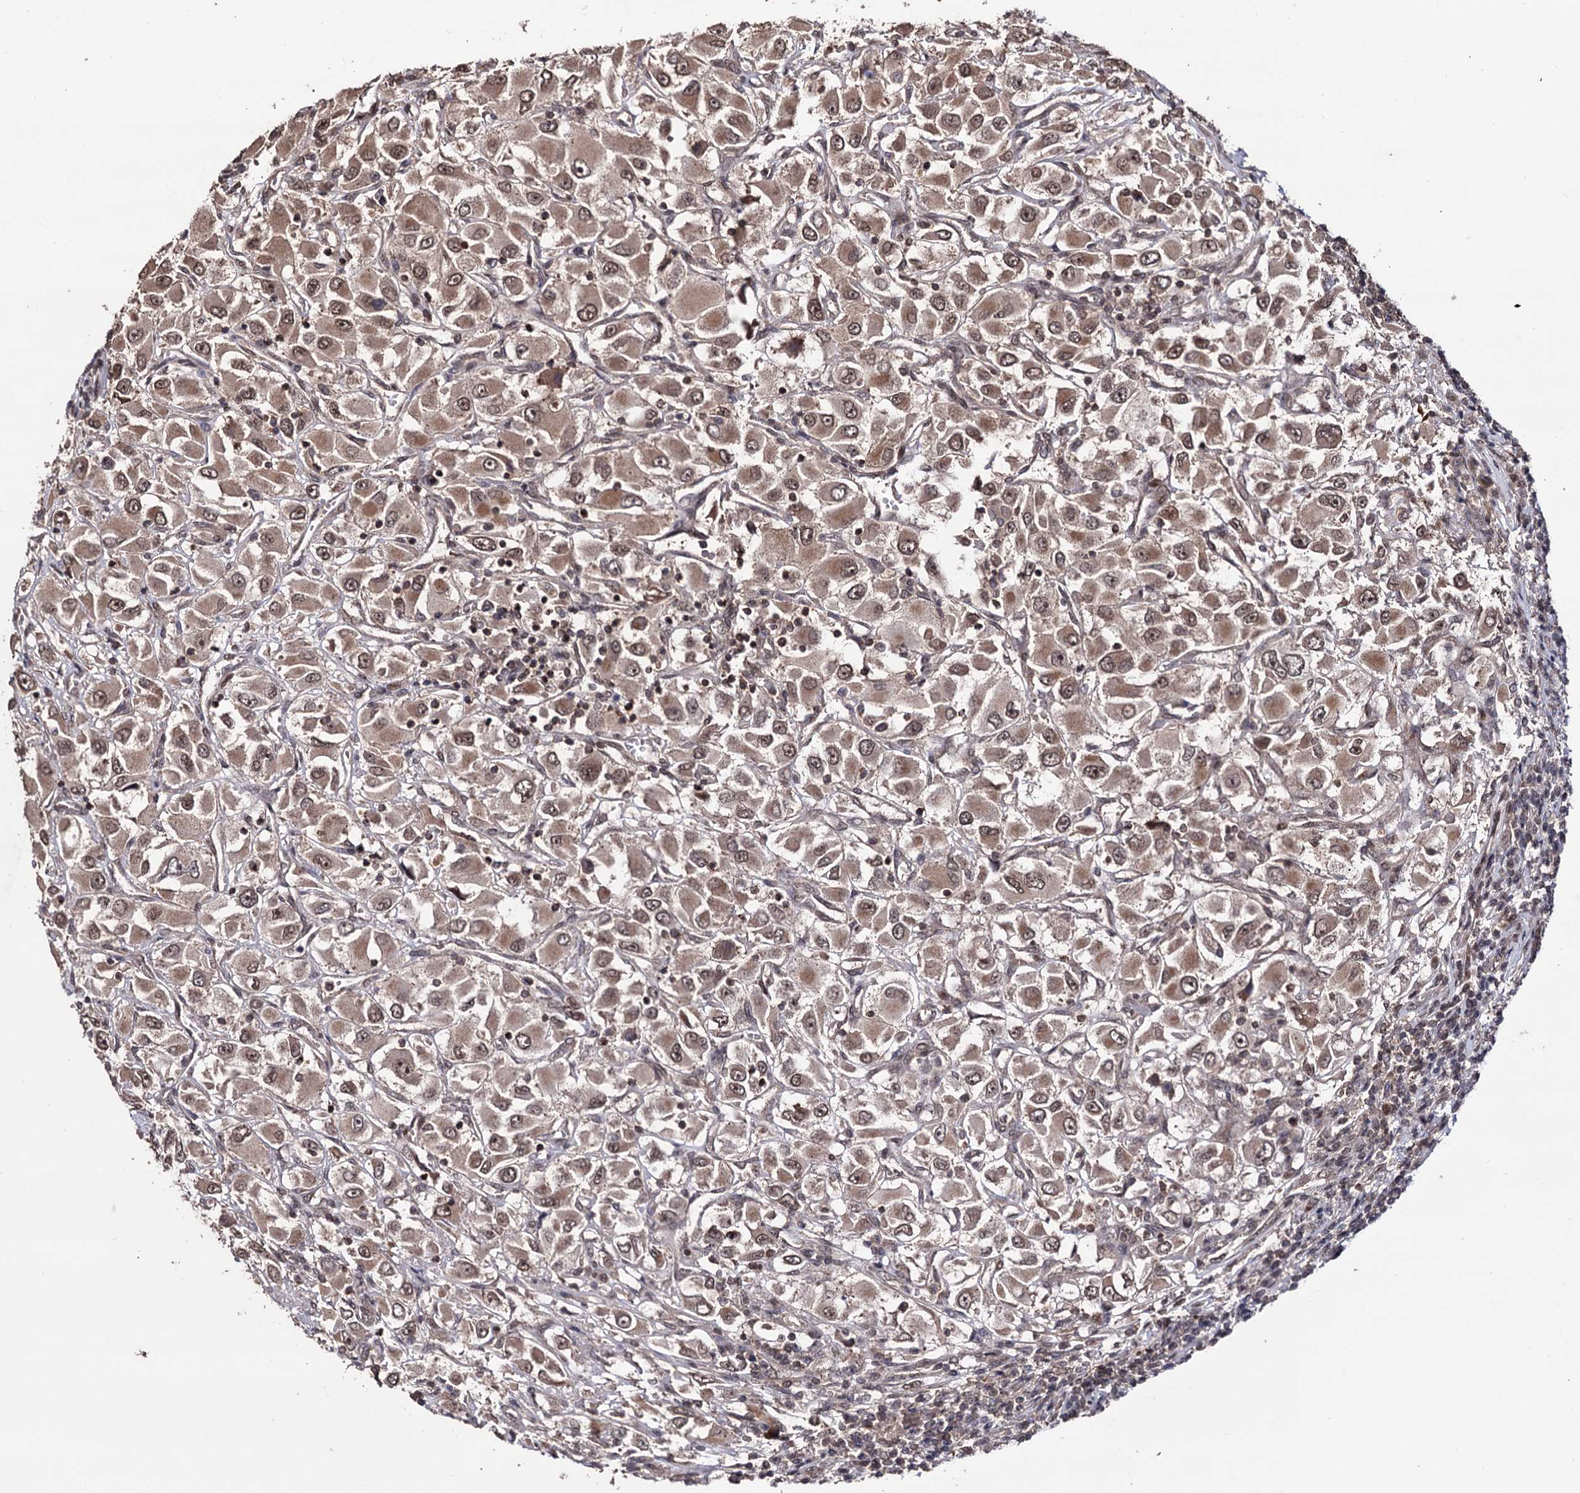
{"staining": {"intensity": "moderate", "quantity": ">75%", "location": "cytoplasmic/membranous,nuclear"}, "tissue": "renal cancer", "cell_type": "Tumor cells", "image_type": "cancer", "snomed": [{"axis": "morphology", "description": "Adenocarcinoma, NOS"}, {"axis": "topography", "description": "Kidney"}], "caption": "Protein expression by immunohistochemistry exhibits moderate cytoplasmic/membranous and nuclear staining in approximately >75% of tumor cells in renal adenocarcinoma.", "gene": "KLF5", "patient": {"sex": "female", "age": 52}}